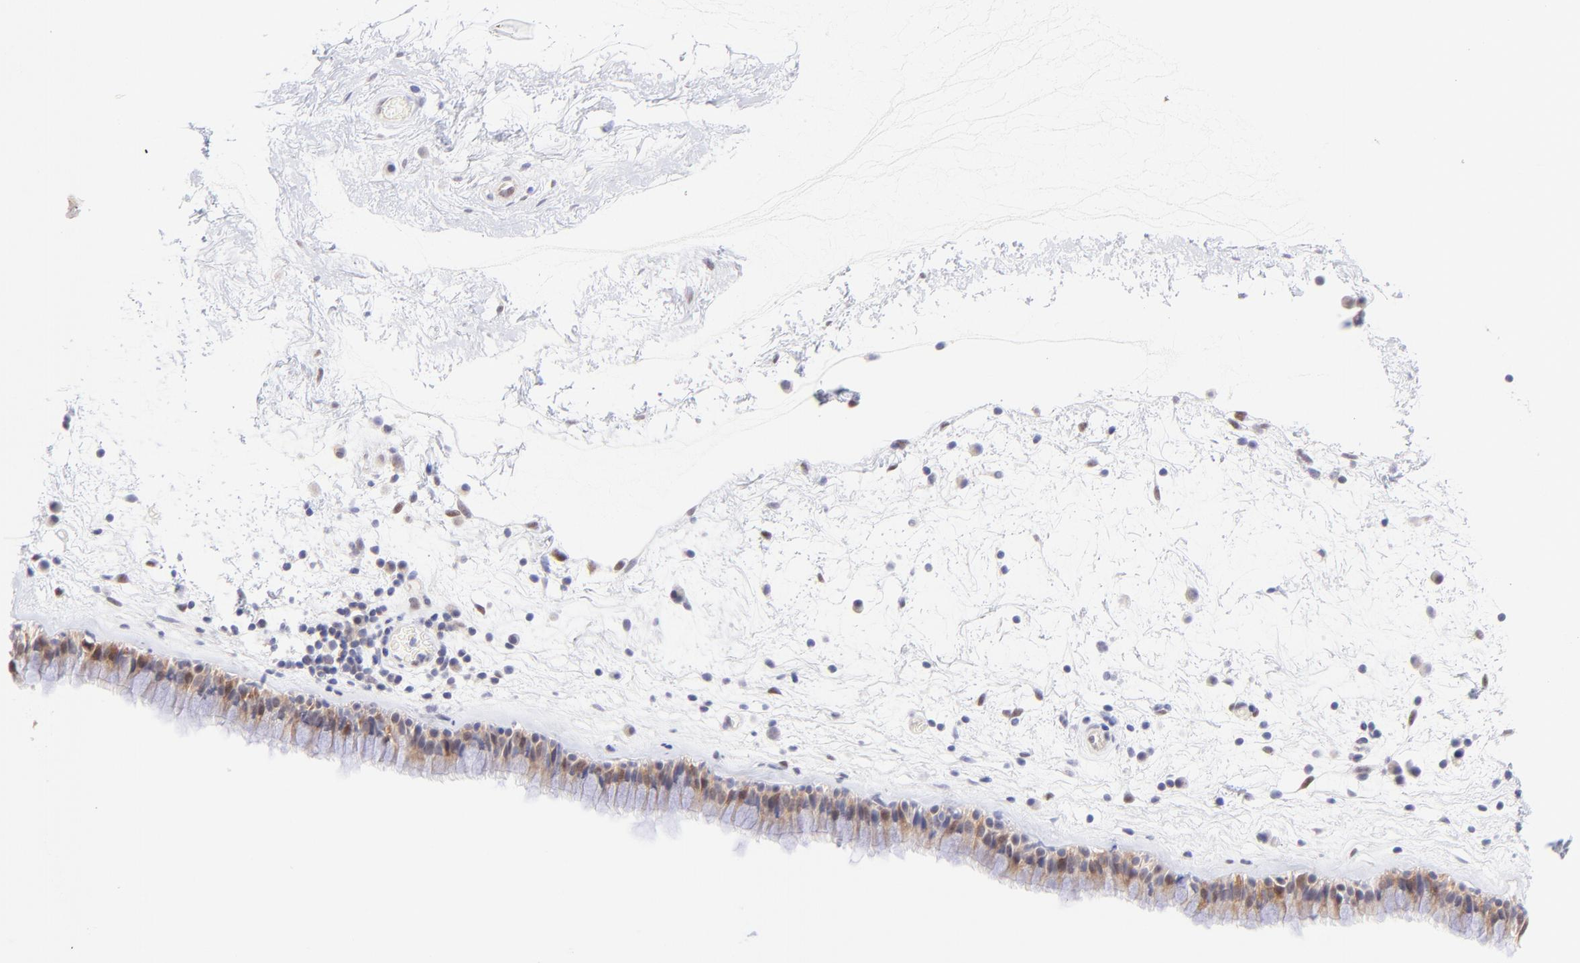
{"staining": {"intensity": "moderate", "quantity": "25%-75%", "location": "cytoplasmic/membranous,nuclear"}, "tissue": "nasopharynx", "cell_type": "Respiratory epithelial cells", "image_type": "normal", "snomed": [{"axis": "morphology", "description": "Normal tissue, NOS"}, {"axis": "morphology", "description": "Inflammation, NOS"}, {"axis": "topography", "description": "Nasopharynx"}], "caption": "Immunohistochemistry (DAB) staining of normal human nasopharynx displays moderate cytoplasmic/membranous,nuclear protein expression in approximately 25%-75% of respiratory epithelial cells. The protein is shown in brown color, while the nuclei are stained blue.", "gene": "PBDC1", "patient": {"sex": "male", "age": 48}}